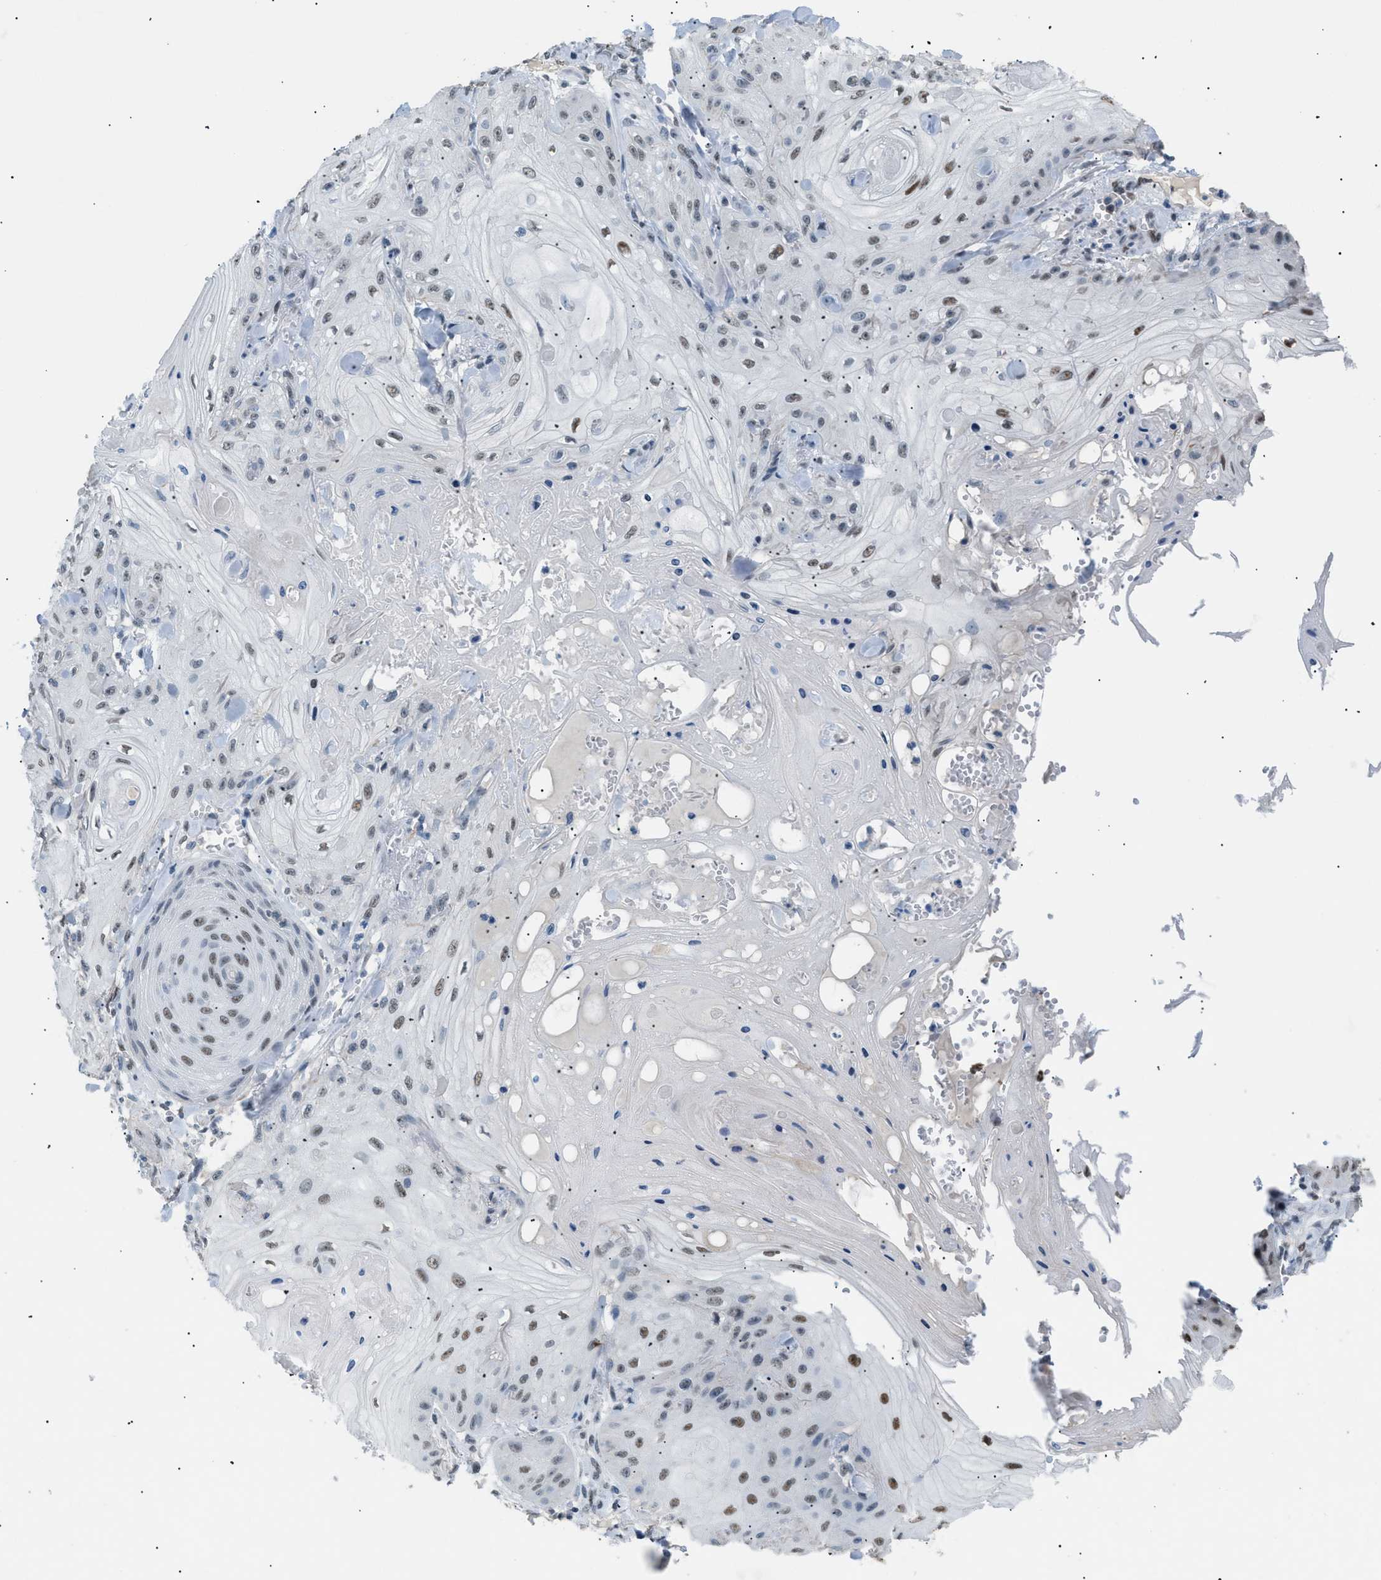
{"staining": {"intensity": "weak", "quantity": "25%-75%", "location": "nuclear"}, "tissue": "skin cancer", "cell_type": "Tumor cells", "image_type": "cancer", "snomed": [{"axis": "morphology", "description": "Squamous cell carcinoma, NOS"}, {"axis": "topography", "description": "Skin"}], "caption": "Human squamous cell carcinoma (skin) stained for a protein (brown) reveals weak nuclear positive positivity in about 25%-75% of tumor cells.", "gene": "KCNC3", "patient": {"sex": "male", "age": 74}}